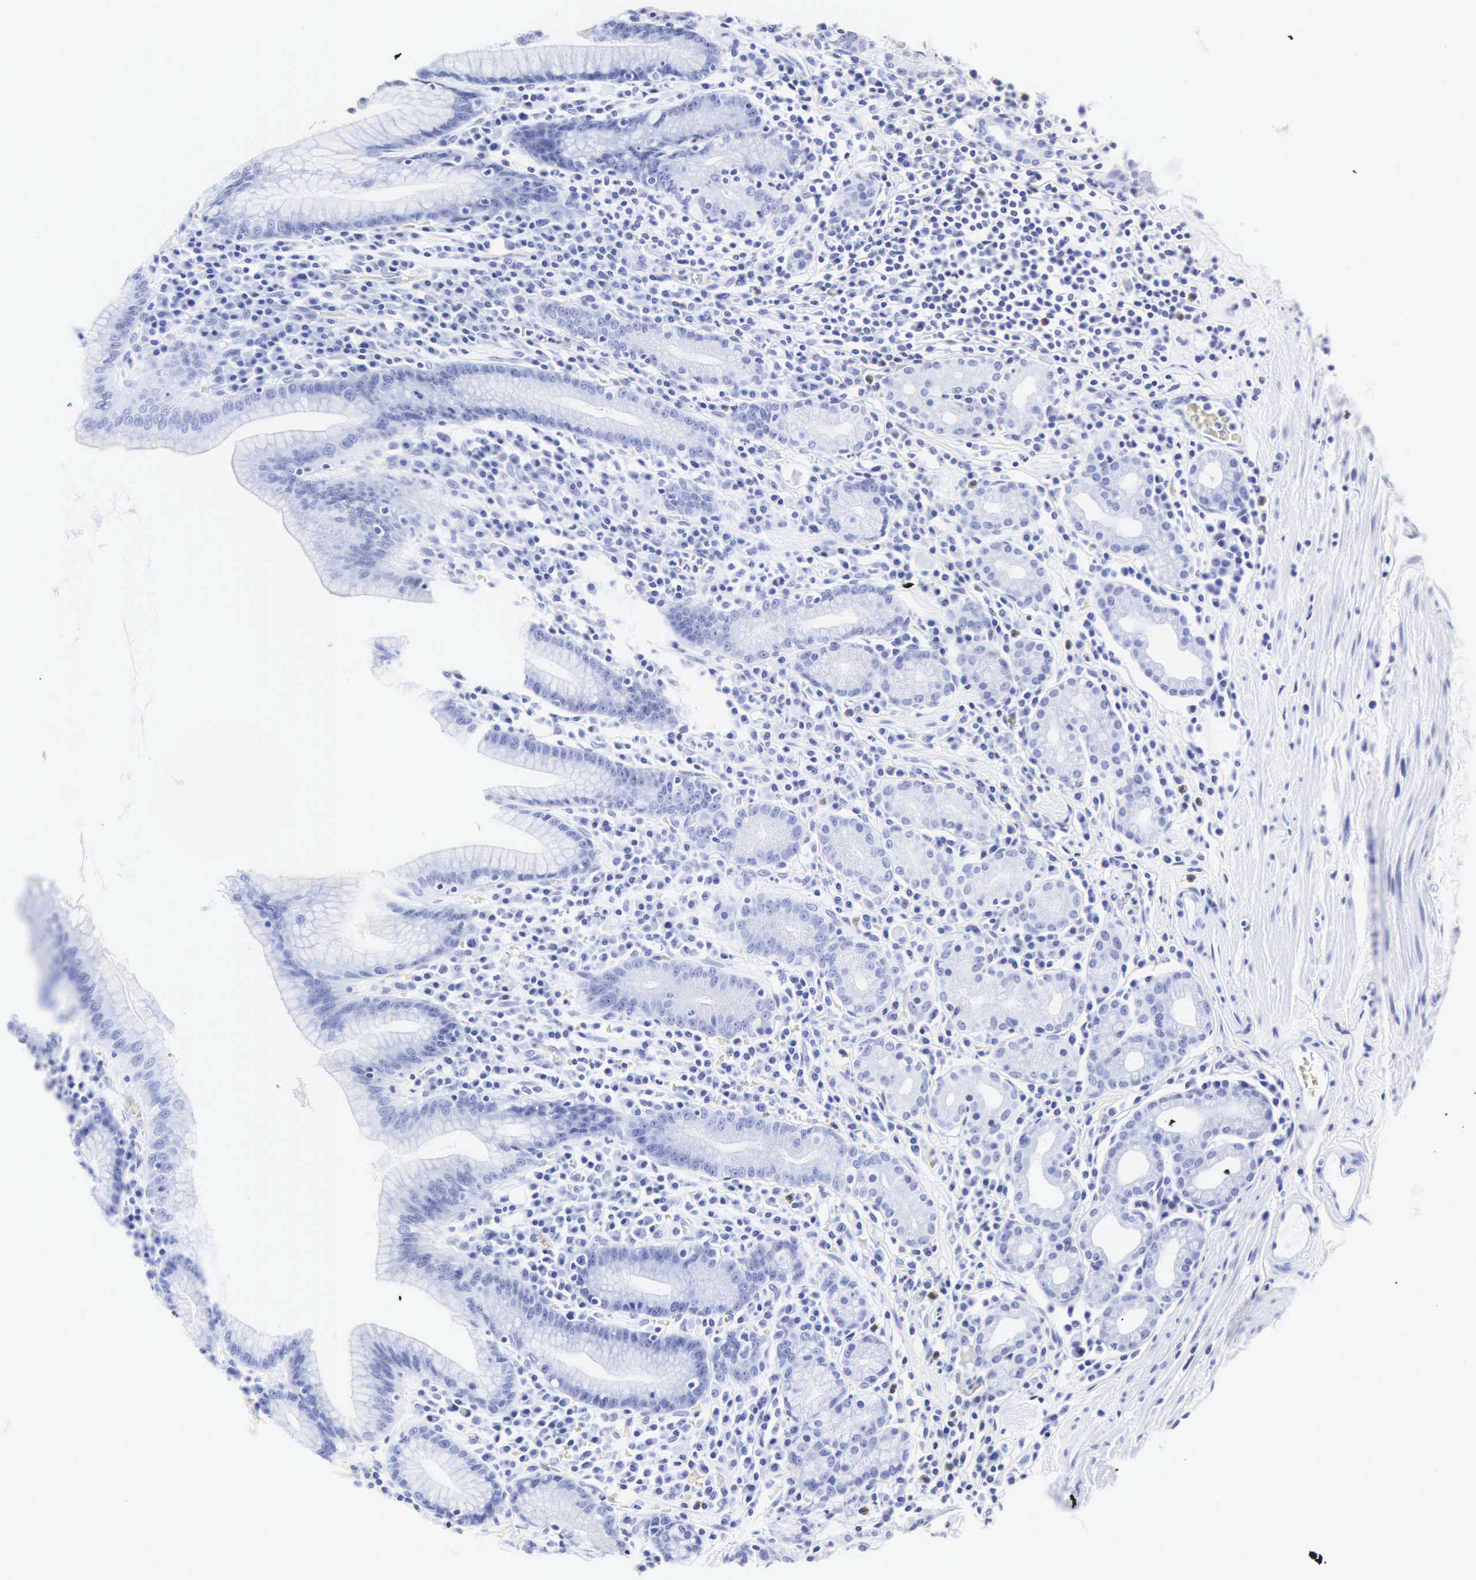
{"staining": {"intensity": "negative", "quantity": "none", "location": "none"}, "tissue": "stomach", "cell_type": "Glandular cells", "image_type": "normal", "snomed": [{"axis": "morphology", "description": "Normal tissue, NOS"}, {"axis": "topography", "description": "Stomach, lower"}], "caption": "The IHC photomicrograph has no significant staining in glandular cells of stomach. The staining is performed using DAB brown chromogen with nuclei counter-stained in using hematoxylin.", "gene": "CGB3", "patient": {"sex": "male", "age": 58}}